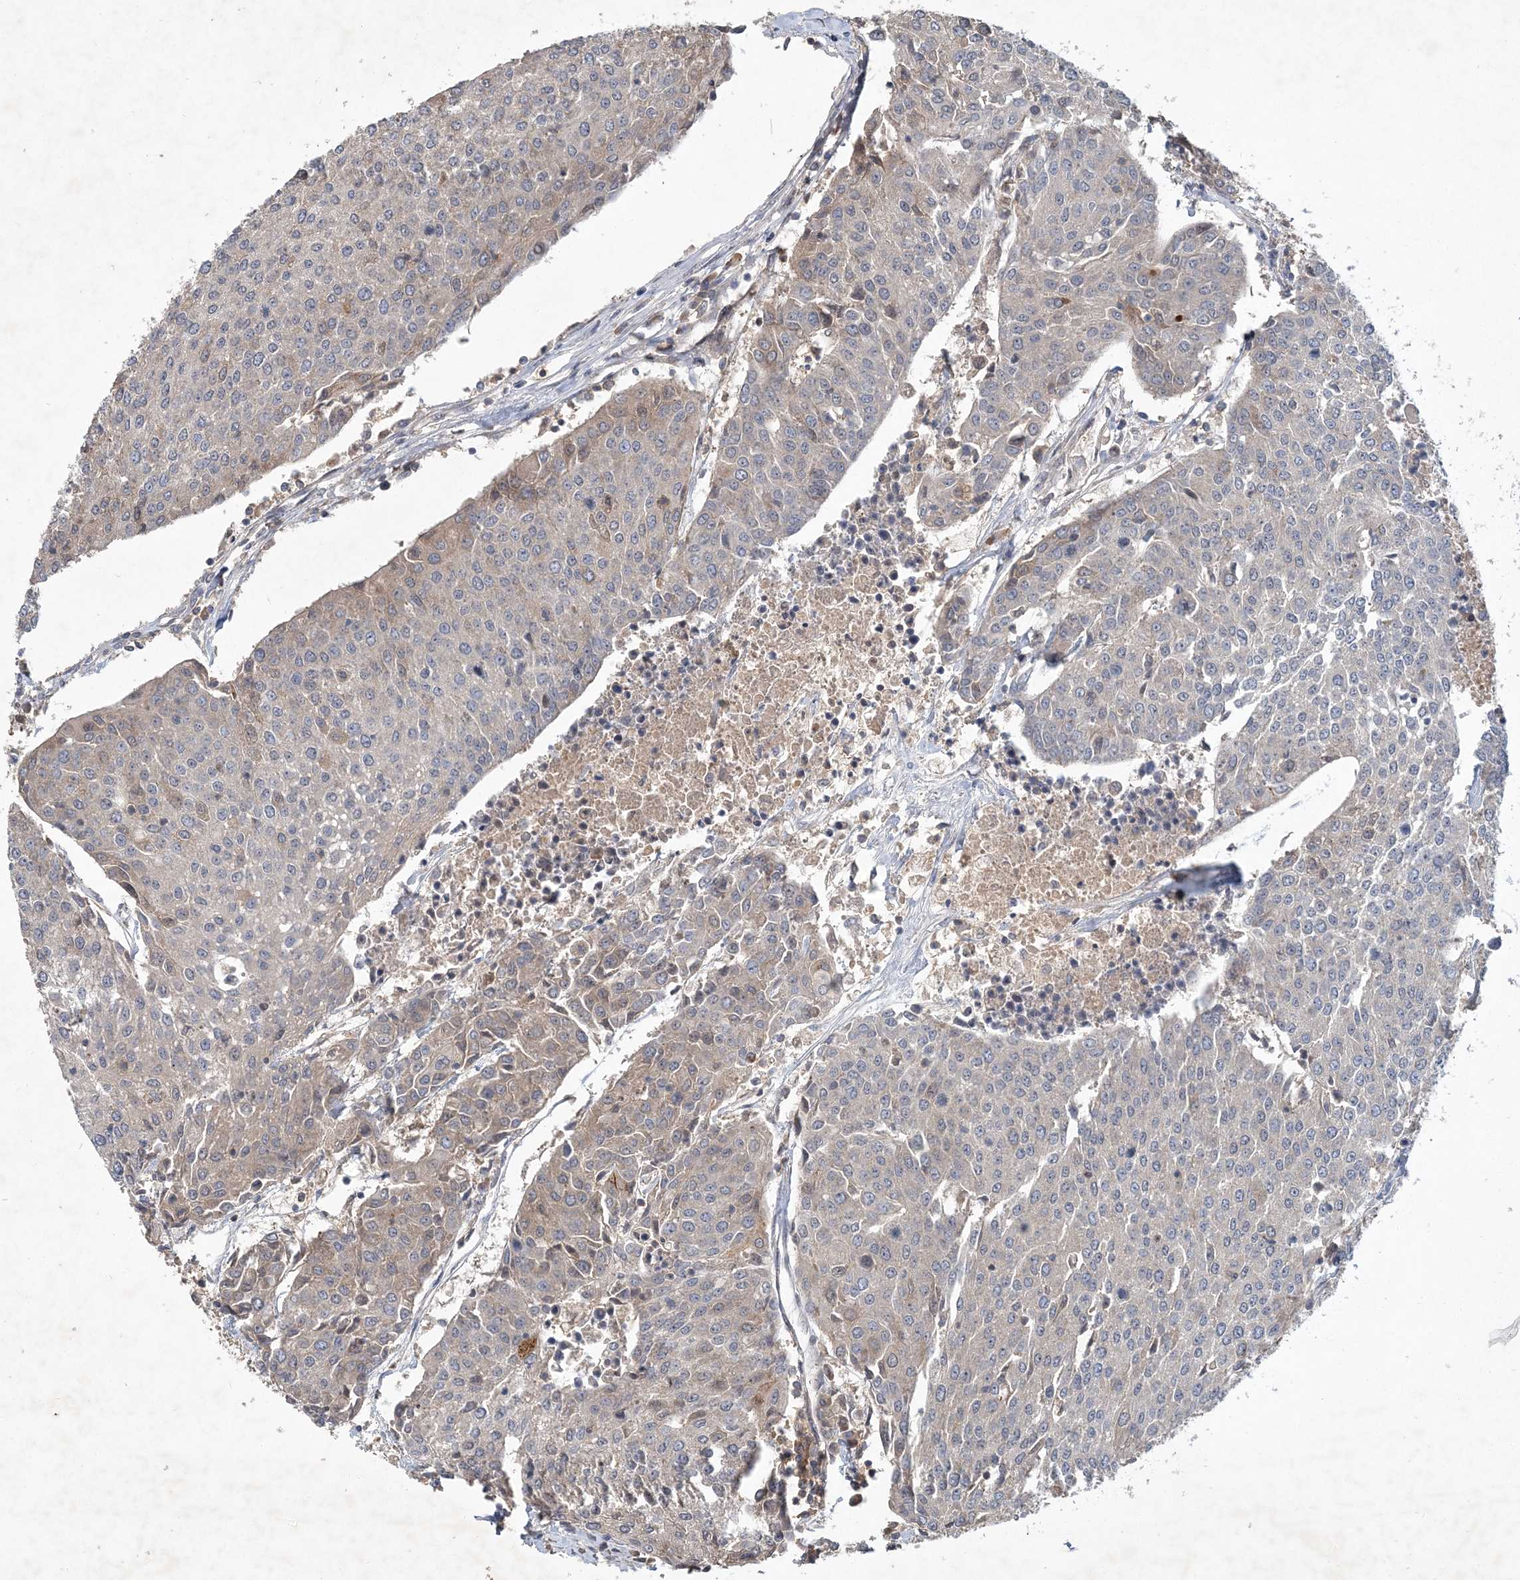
{"staining": {"intensity": "weak", "quantity": "<25%", "location": "cytoplasmic/membranous"}, "tissue": "urothelial cancer", "cell_type": "Tumor cells", "image_type": "cancer", "snomed": [{"axis": "morphology", "description": "Urothelial carcinoma, High grade"}, {"axis": "topography", "description": "Urinary bladder"}], "caption": "Micrograph shows no protein expression in tumor cells of urothelial carcinoma (high-grade) tissue.", "gene": "RNF25", "patient": {"sex": "female", "age": 85}}